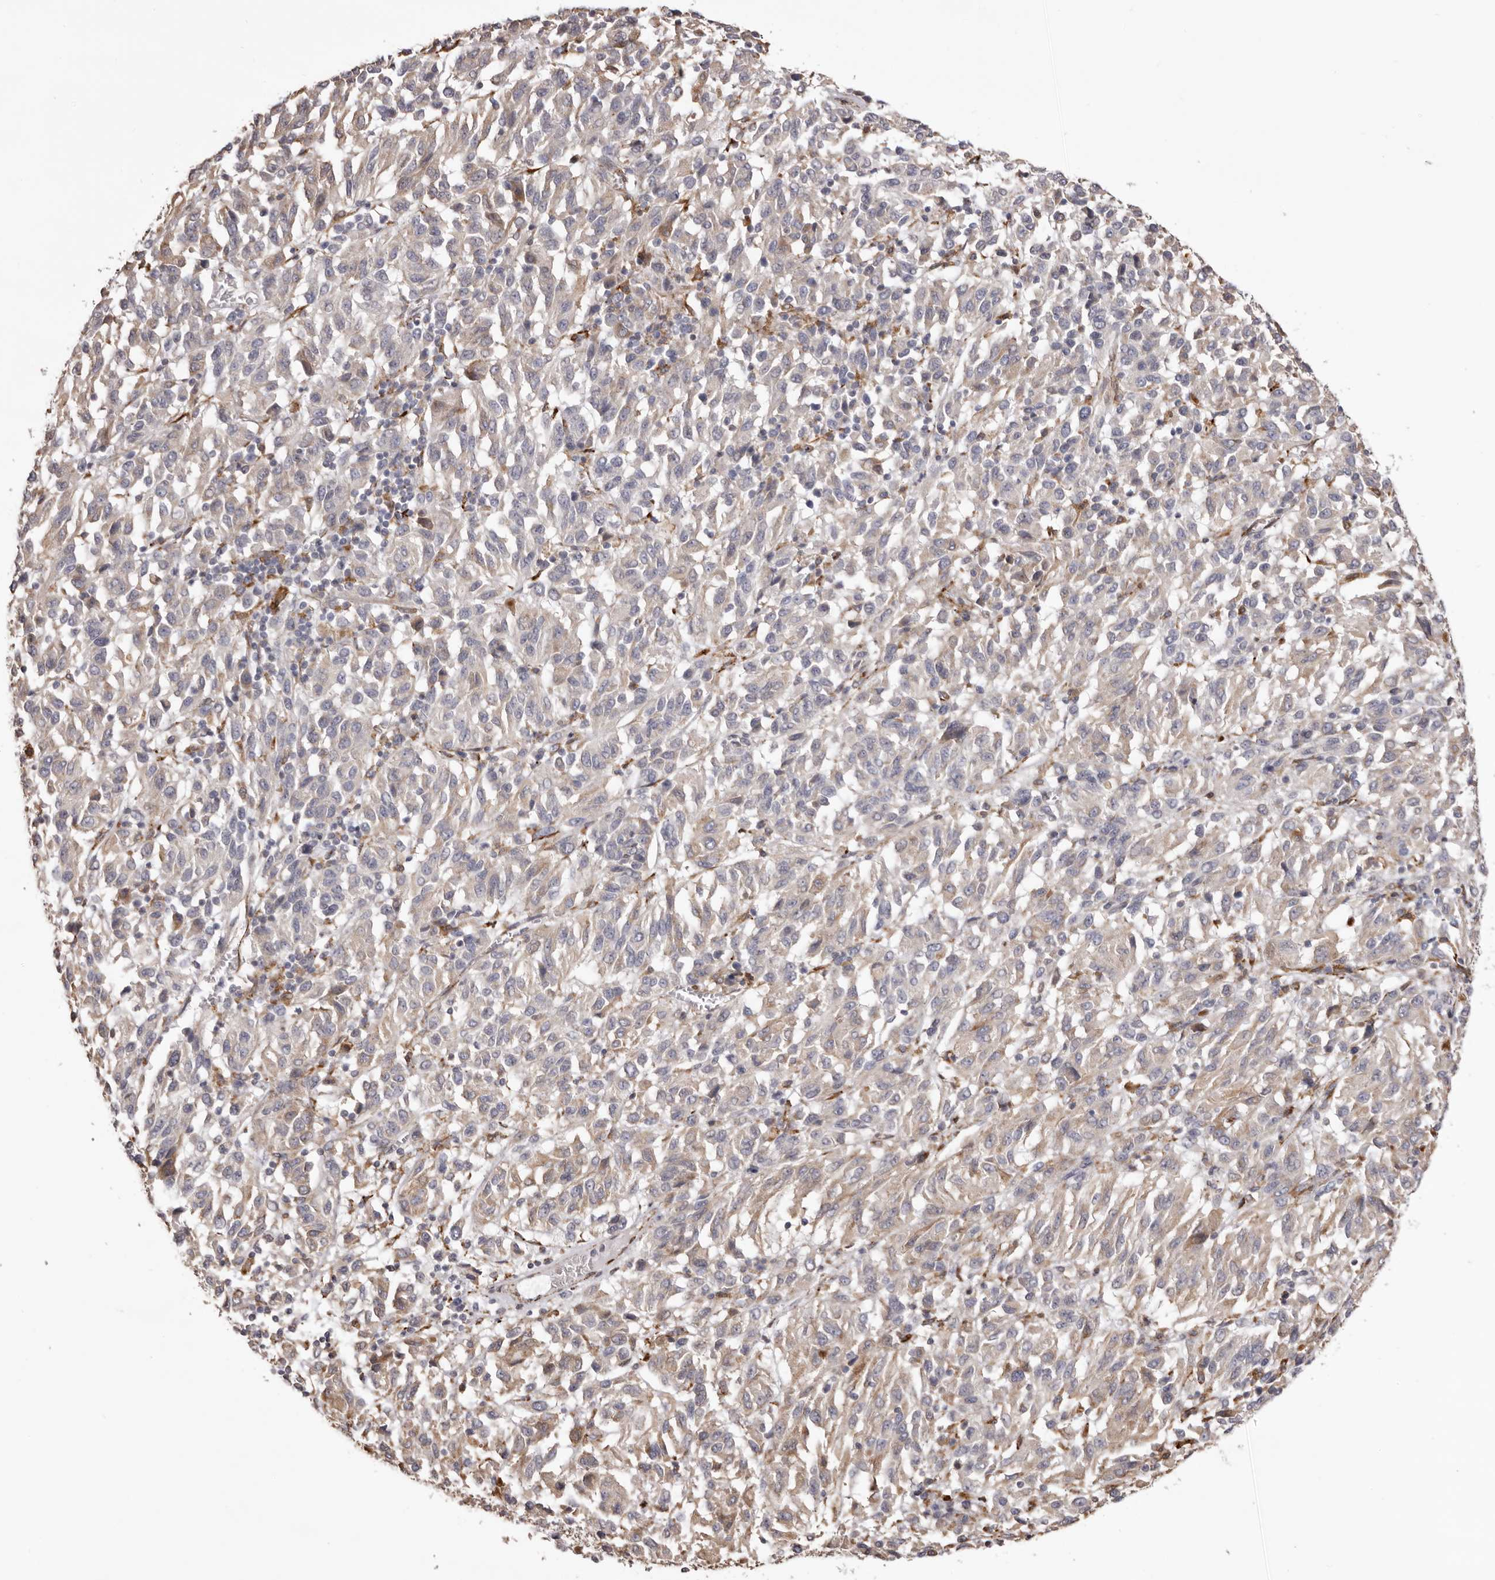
{"staining": {"intensity": "weak", "quantity": "<25%", "location": "cytoplasmic/membranous"}, "tissue": "melanoma", "cell_type": "Tumor cells", "image_type": "cancer", "snomed": [{"axis": "morphology", "description": "Malignant melanoma, Metastatic site"}, {"axis": "topography", "description": "Lung"}], "caption": "Immunohistochemistry (IHC) photomicrograph of human malignant melanoma (metastatic site) stained for a protein (brown), which shows no staining in tumor cells. (IHC, brightfield microscopy, high magnification).", "gene": "PIGX", "patient": {"sex": "male", "age": 64}}